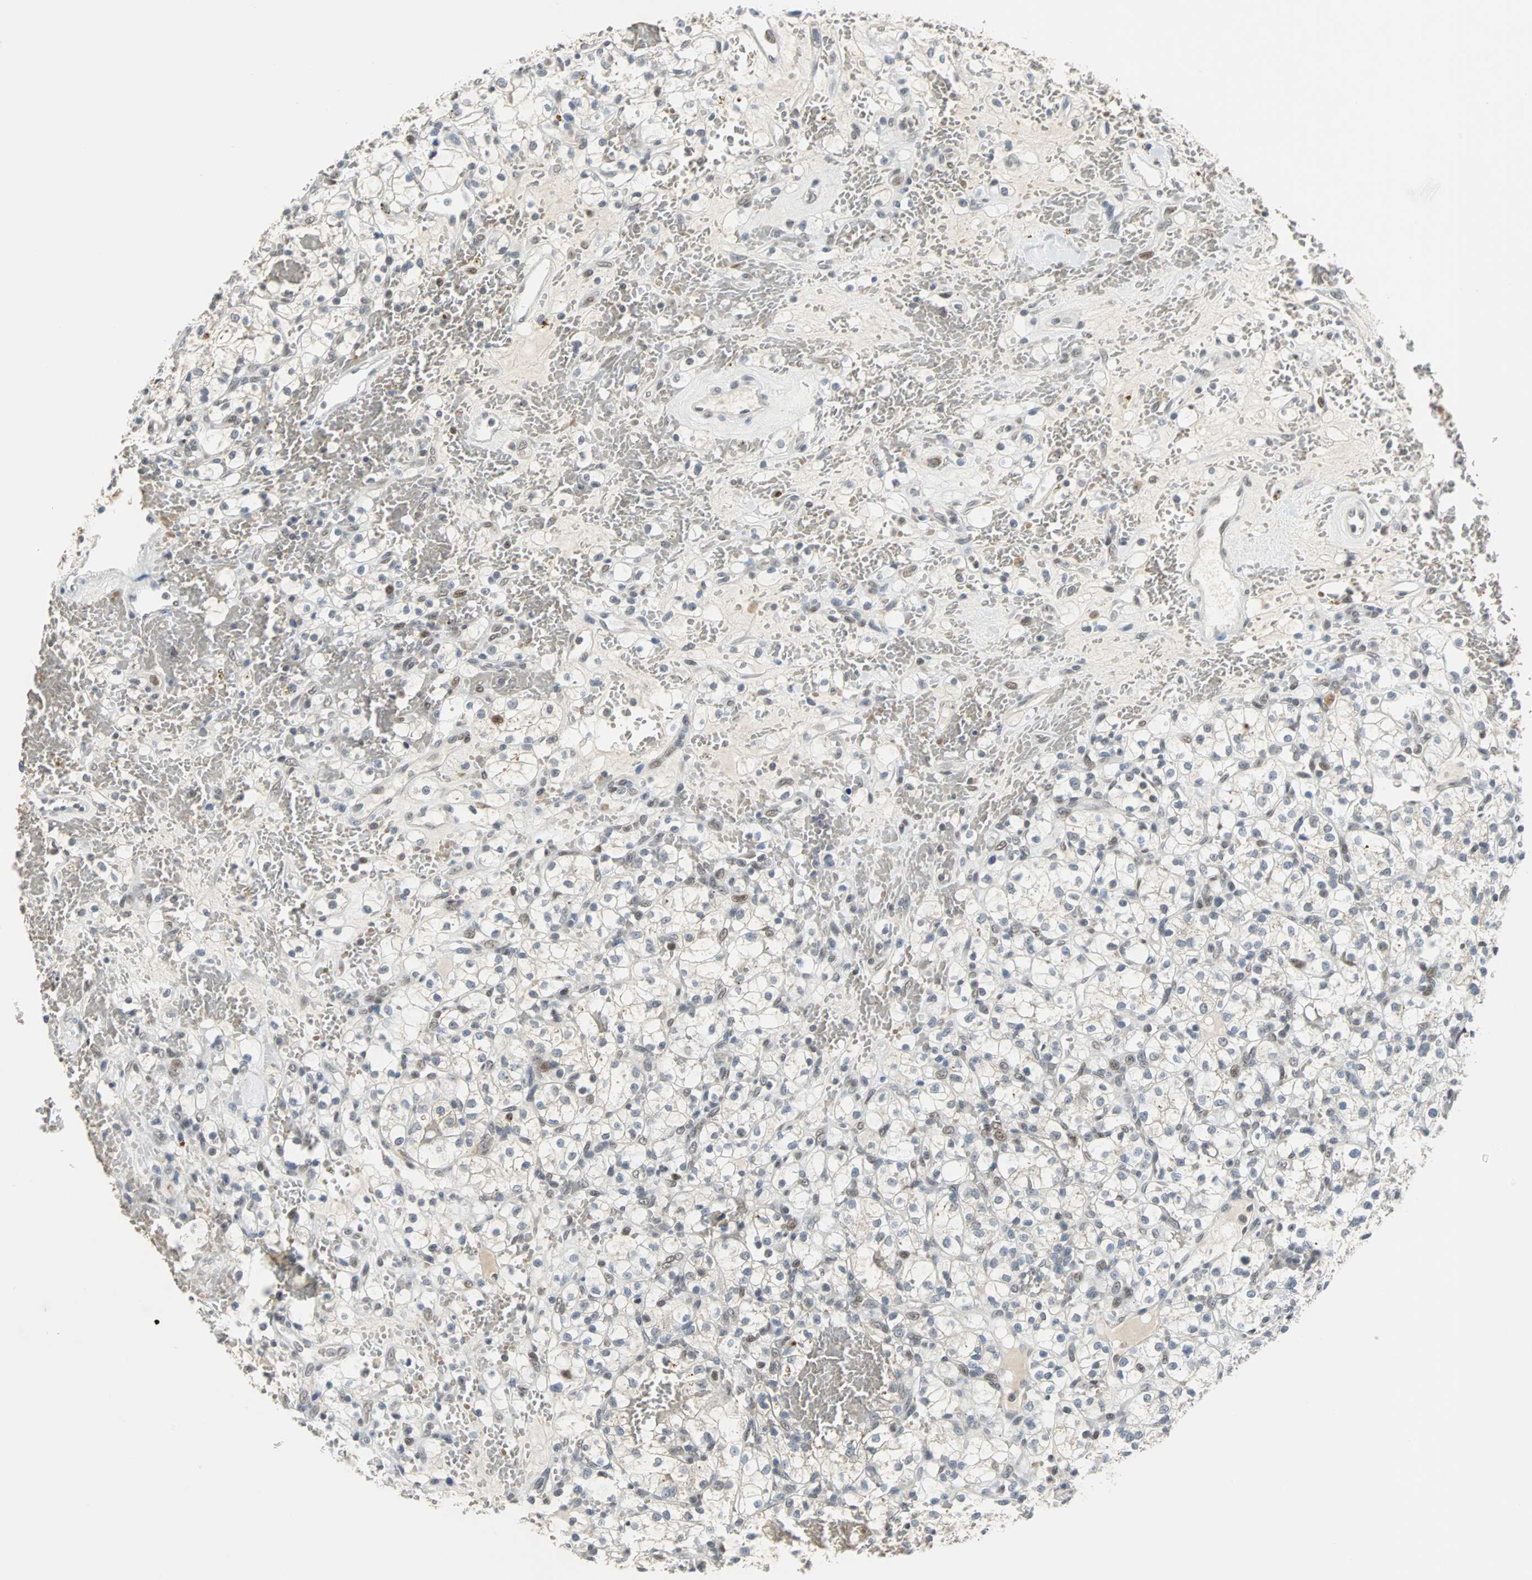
{"staining": {"intensity": "weak", "quantity": "<25%", "location": "nuclear"}, "tissue": "renal cancer", "cell_type": "Tumor cells", "image_type": "cancer", "snomed": [{"axis": "morphology", "description": "Adenocarcinoma, NOS"}, {"axis": "topography", "description": "Kidney"}], "caption": "A high-resolution micrograph shows immunohistochemistry staining of renal adenocarcinoma, which exhibits no significant staining in tumor cells. (DAB immunohistochemistry (IHC) visualized using brightfield microscopy, high magnification).", "gene": "HLX", "patient": {"sex": "female", "age": 60}}